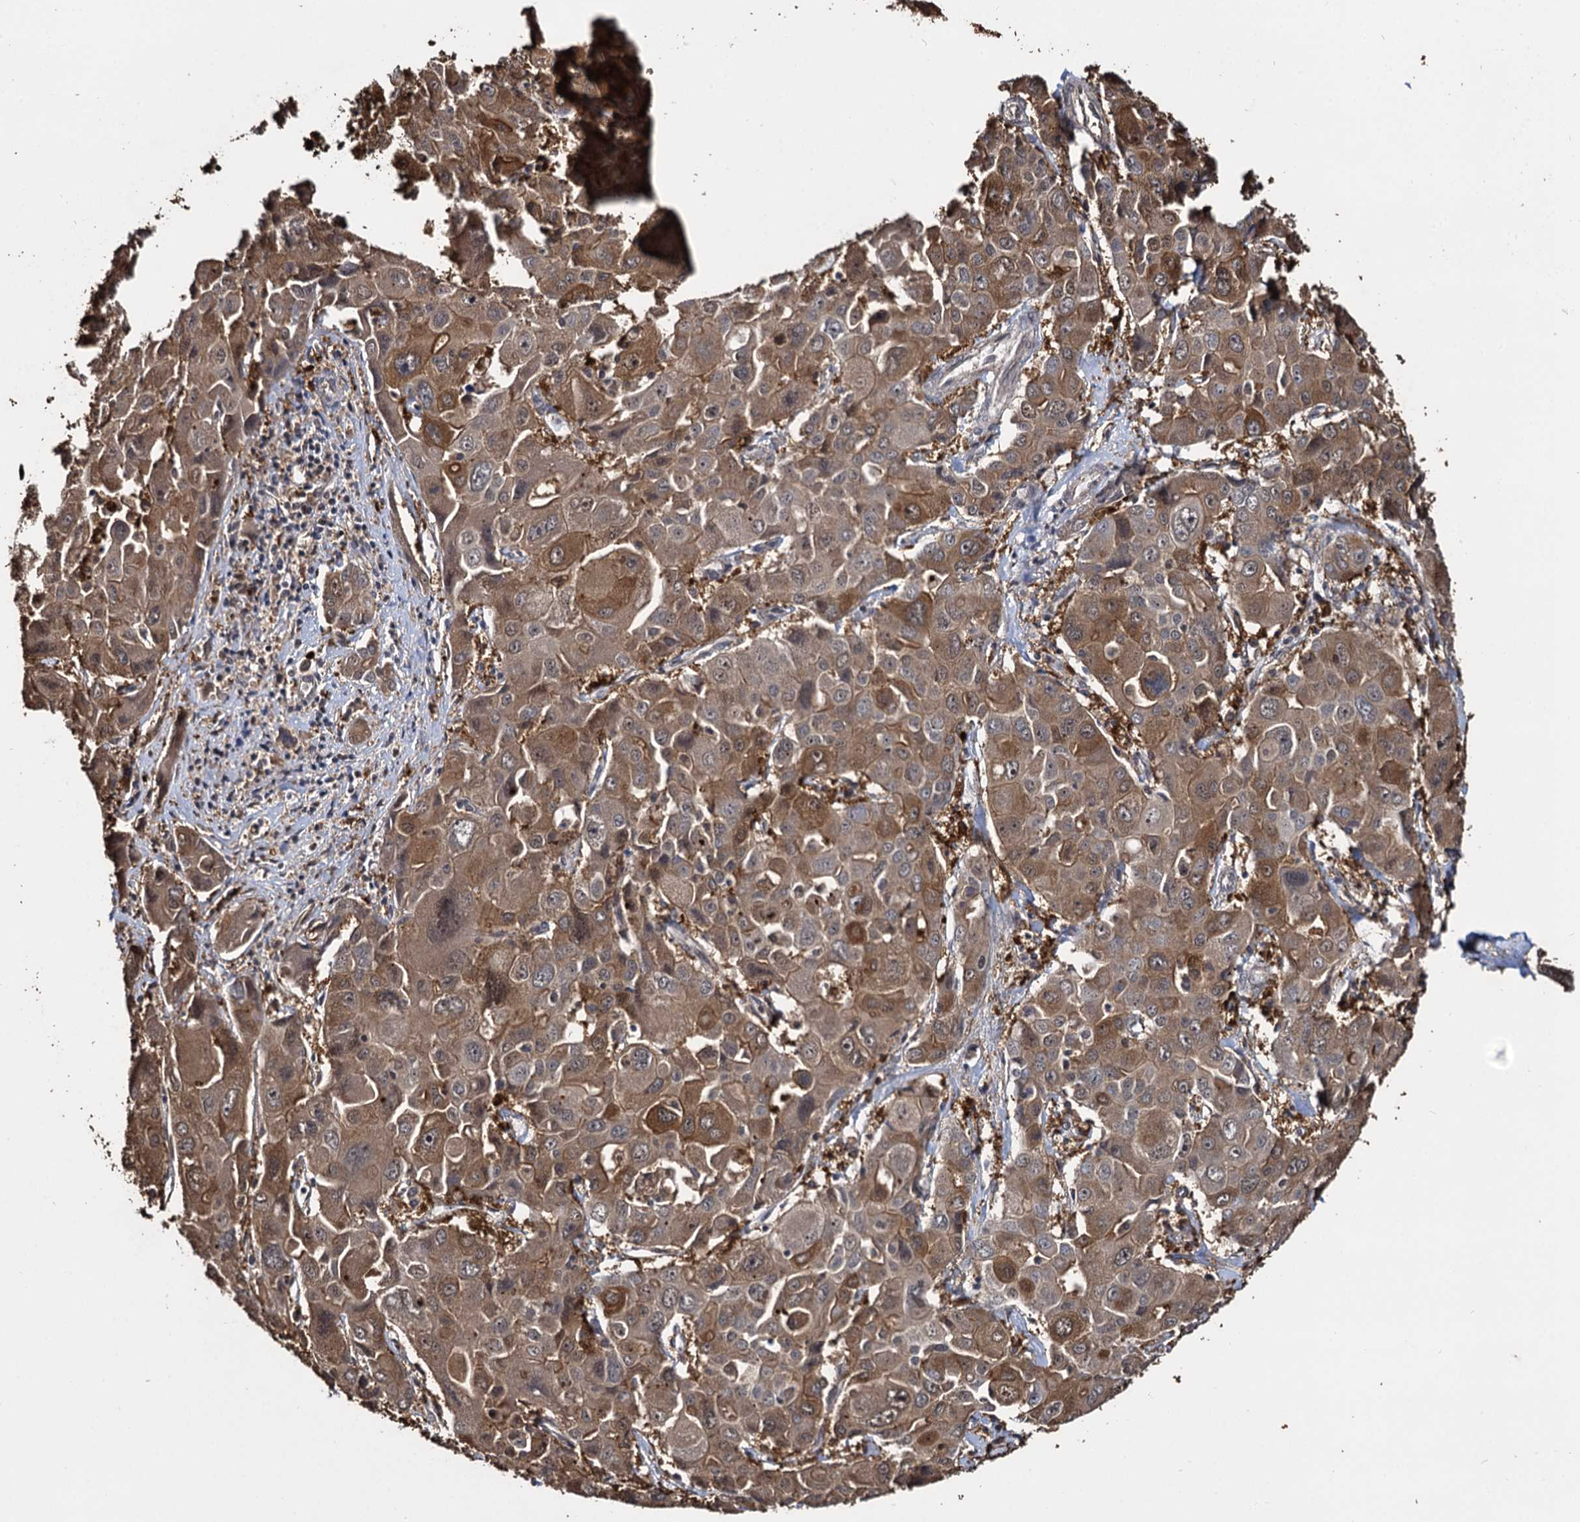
{"staining": {"intensity": "moderate", "quantity": ">75%", "location": "cytoplasmic/membranous"}, "tissue": "liver cancer", "cell_type": "Tumor cells", "image_type": "cancer", "snomed": [{"axis": "morphology", "description": "Cholangiocarcinoma"}, {"axis": "topography", "description": "Liver"}], "caption": "Immunohistochemical staining of human liver cholangiocarcinoma displays medium levels of moderate cytoplasmic/membranous expression in approximately >75% of tumor cells.", "gene": "SLC46A3", "patient": {"sex": "male", "age": 67}}